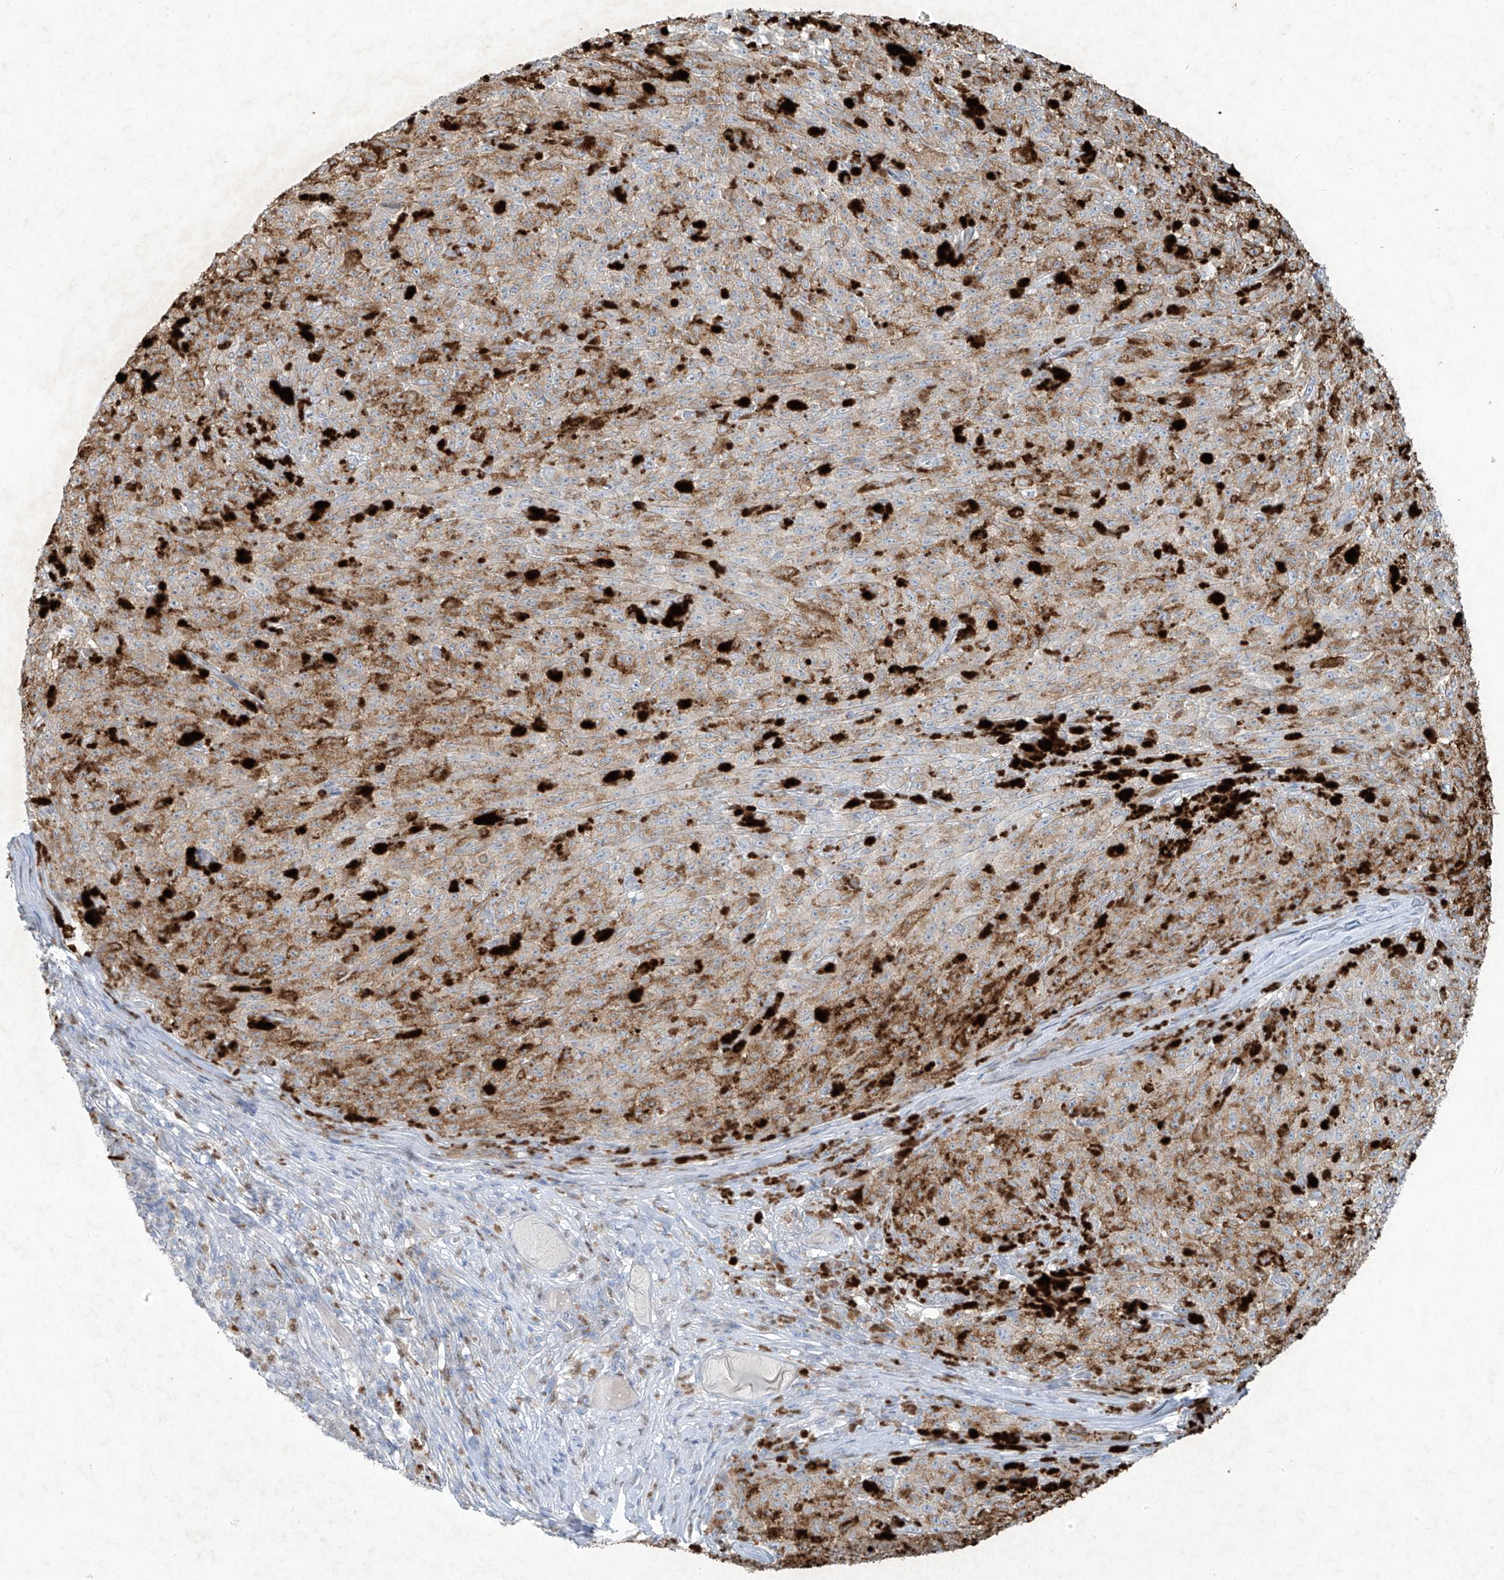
{"staining": {"intensity": "moderate", "quantity": "25%-75%", "location": "cytoplasmic/membranous"}, "tissue": "melanoma", "cell_type": "Tumor cells", "image_type": "cancer", "snomed": [{"axis": "morphology", "description": "Malignant melanoma, NOS"}, {"axis": "topography", "description": "Skin"}], "caption": "Immunohistochemical staining of human malignant melanoma displays medium levels of moderate cytoplasmic/membranous protein positivity in about 25%-75% of tumor cells.", "gene": "TUBE1", "patient": {"sex": "female", "age": 82}}